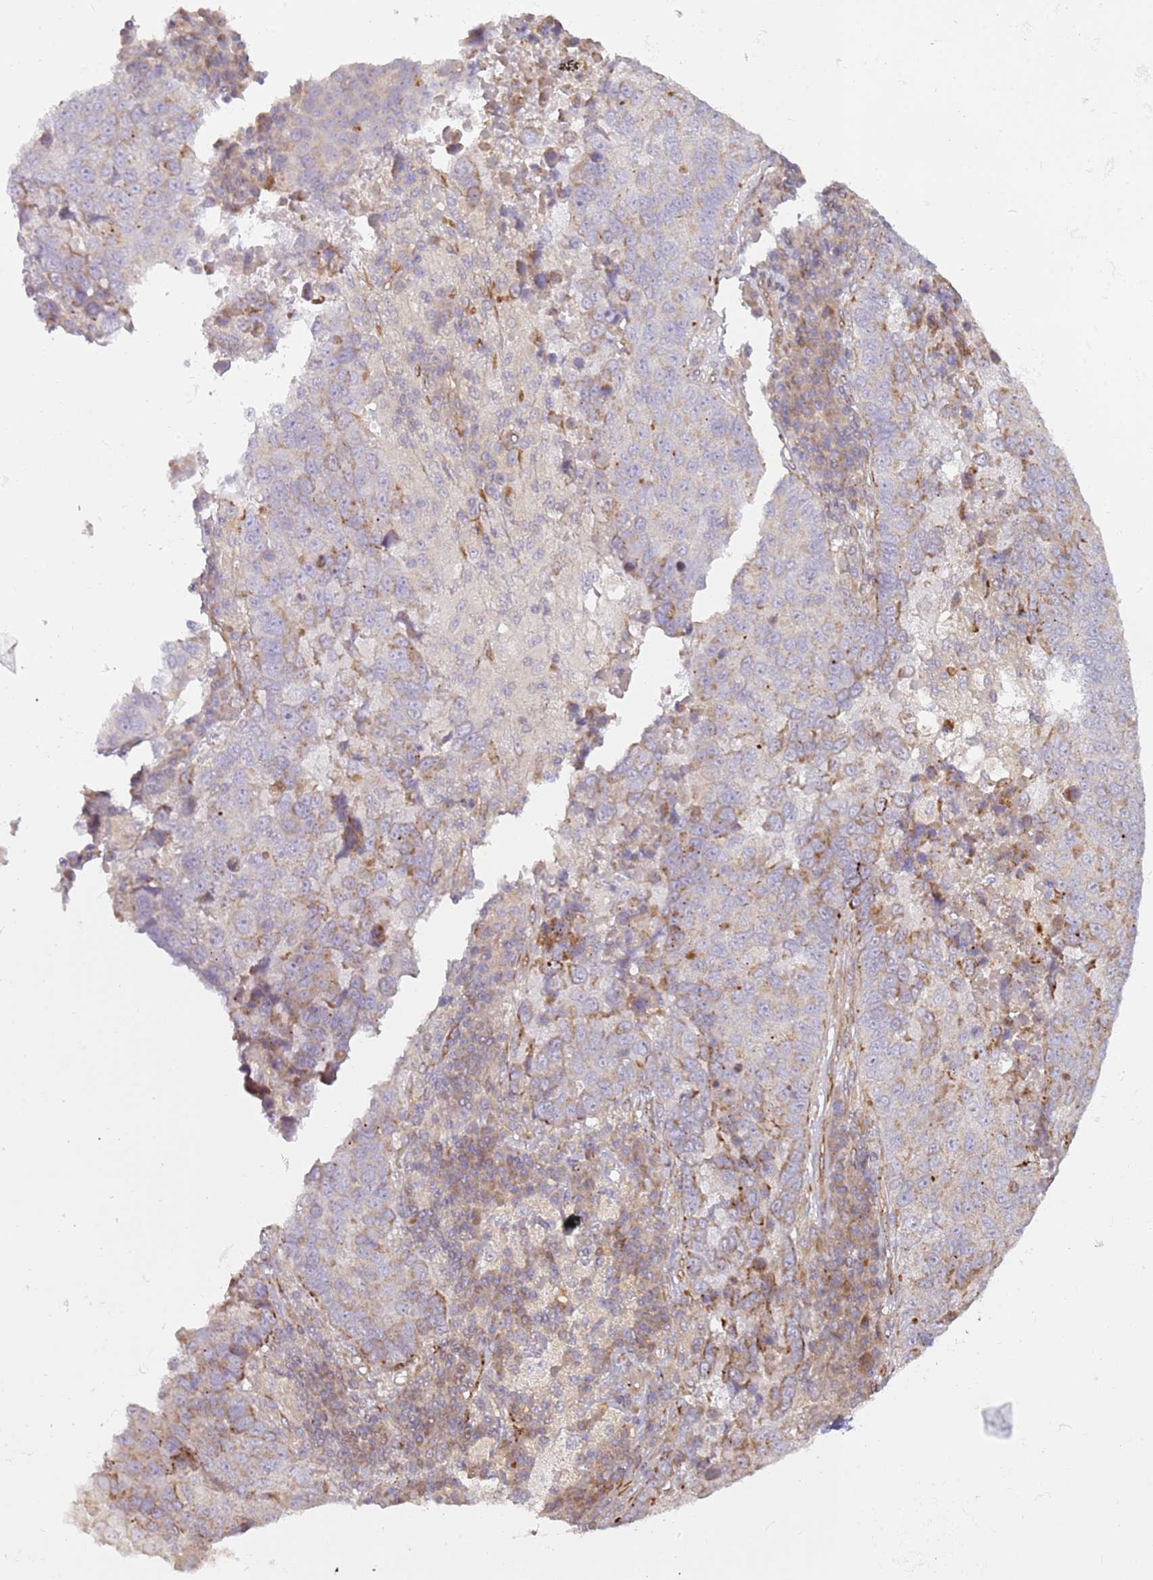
{"staining": {"intensity": "weak", "quantity": "<25%", "location": "cytoplasmic/membranous"}, "tissue": "lung cancer", "cell_type": "Tumor cells", "image_type": "cancer", "snomed": [{"axis": "morphology", "description": "Squamous cell carcinoma, NOS"}, {"axis": "topography", "description": "Lung"}], "caption": "DAB immunohistochemical staining of lung cancer reveals no significant positivity in tumor cells. Brightfield microscopy of immunohistochemistry (IHC) stained with DAB (brown) and hematoxylin (blue), captured at high magnification.", "gene": "GRAP", "patient": {"sex": "male", "age": 73}}